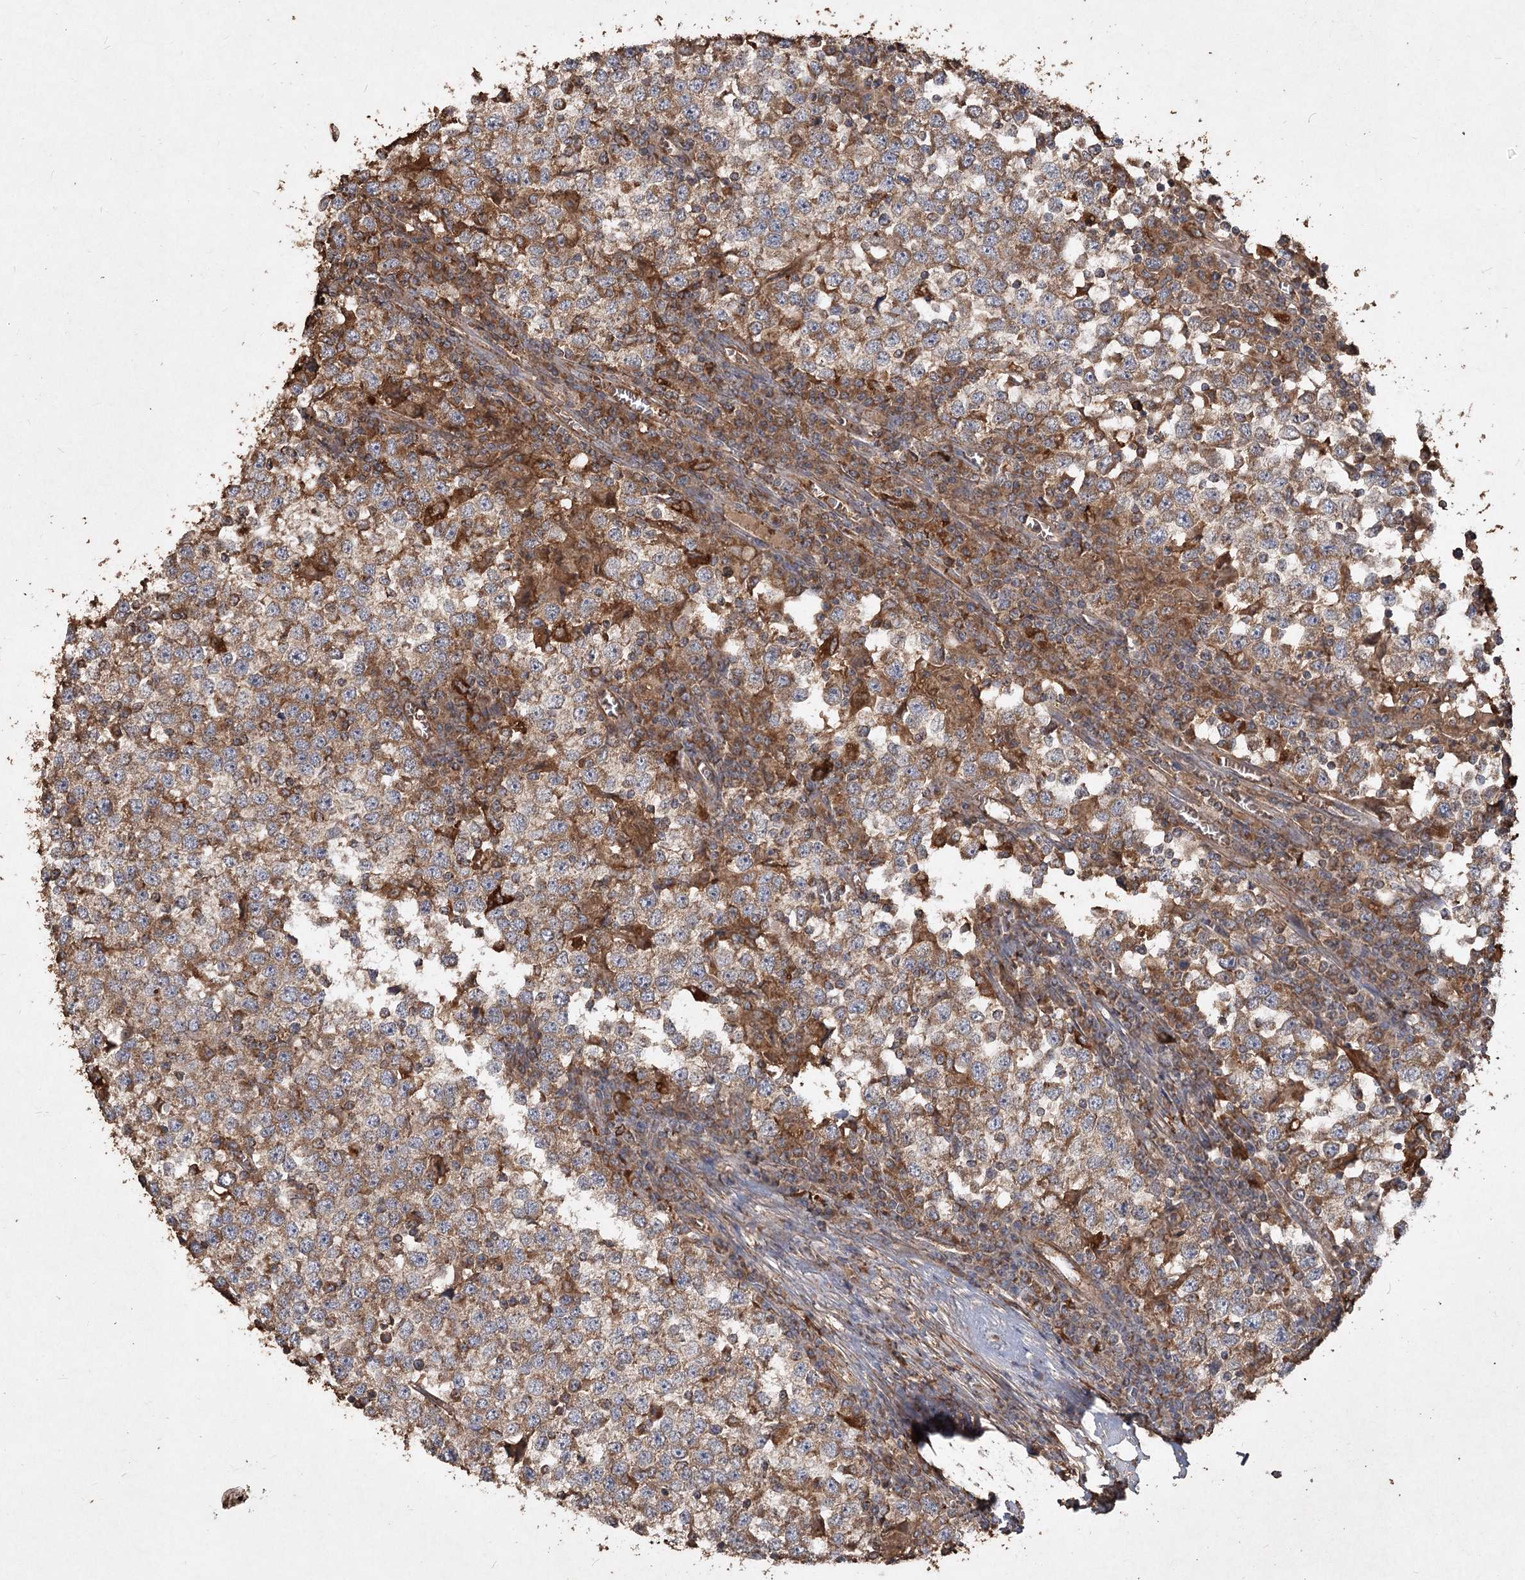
{"staining": {"intensity": "moderate", "quantity": ">75%", "location": "cytoplasmic/membranous"}, "tissue": "testis cancer", "cell_type": "Tumor cells", "image_type": "cancer", "snomed": [{"axis": "morphology", "description": "Seminoma, NOS"}, {"axis": "topography", "description": "Testis"}], "caption": "Protein staining by immunohistochemistry reveals moderate cytoplasmic/membranous positivity in approximately >75% of tumor cells in testis cancer. (Stains: DAB (3,3'-diaminobenzidine) in brown, nuclei in blue, Microscopy: brightfield microscopy at high magnification).", "gene": "PIK3C2A", "patient": {"sex": "male", "age": 65}}